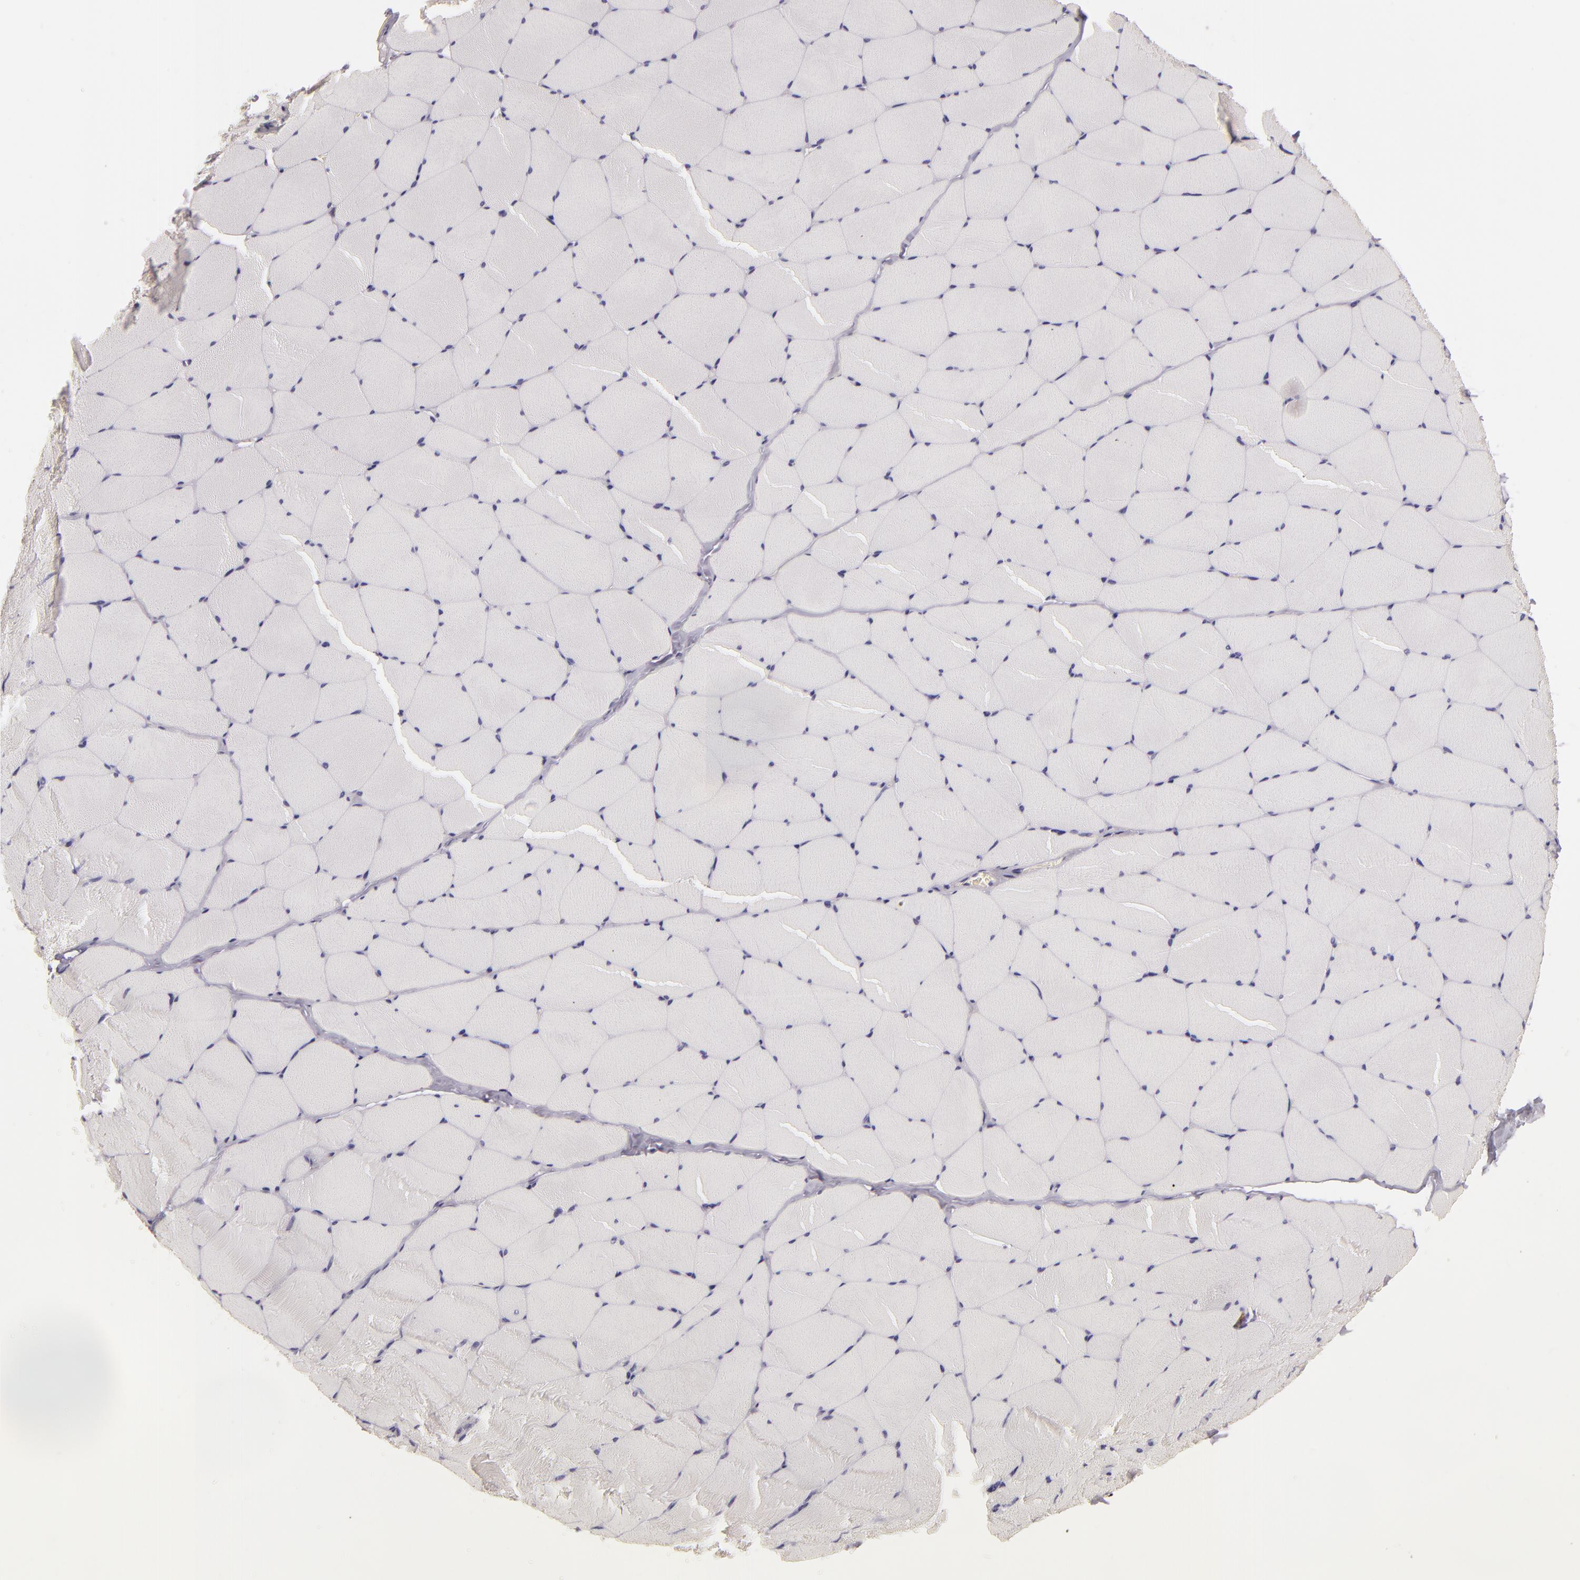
{"staining": {"intensity": "negative", "quantity": "none", "location": "none"}, "tissue": "skeletal muscle", "cell_type": "Myocytes", "image_type": "normal", "snomed": [{"axis": "morphology", "description": "Normal tissue, NOS"}, {"axis": "topography", "description": "Skeletal muscle"}, {"axis": "topography", "description": "Salivary gland"}], "caption": "High power microscopy histopathology image of an immunohistochemistry (IHC) micrograph of unremarkable skeletal muscle, revealing no significant expression in myocytes. (Stains: DAB (3,3'-diaminobenzidine) immunohistochemistry (IHC) with hematoxylin counter stain, Microscopy: brightfield microscopy at high magnification).", "gene": "TLR8", "patient": {"sex": "male", "age": 62}}